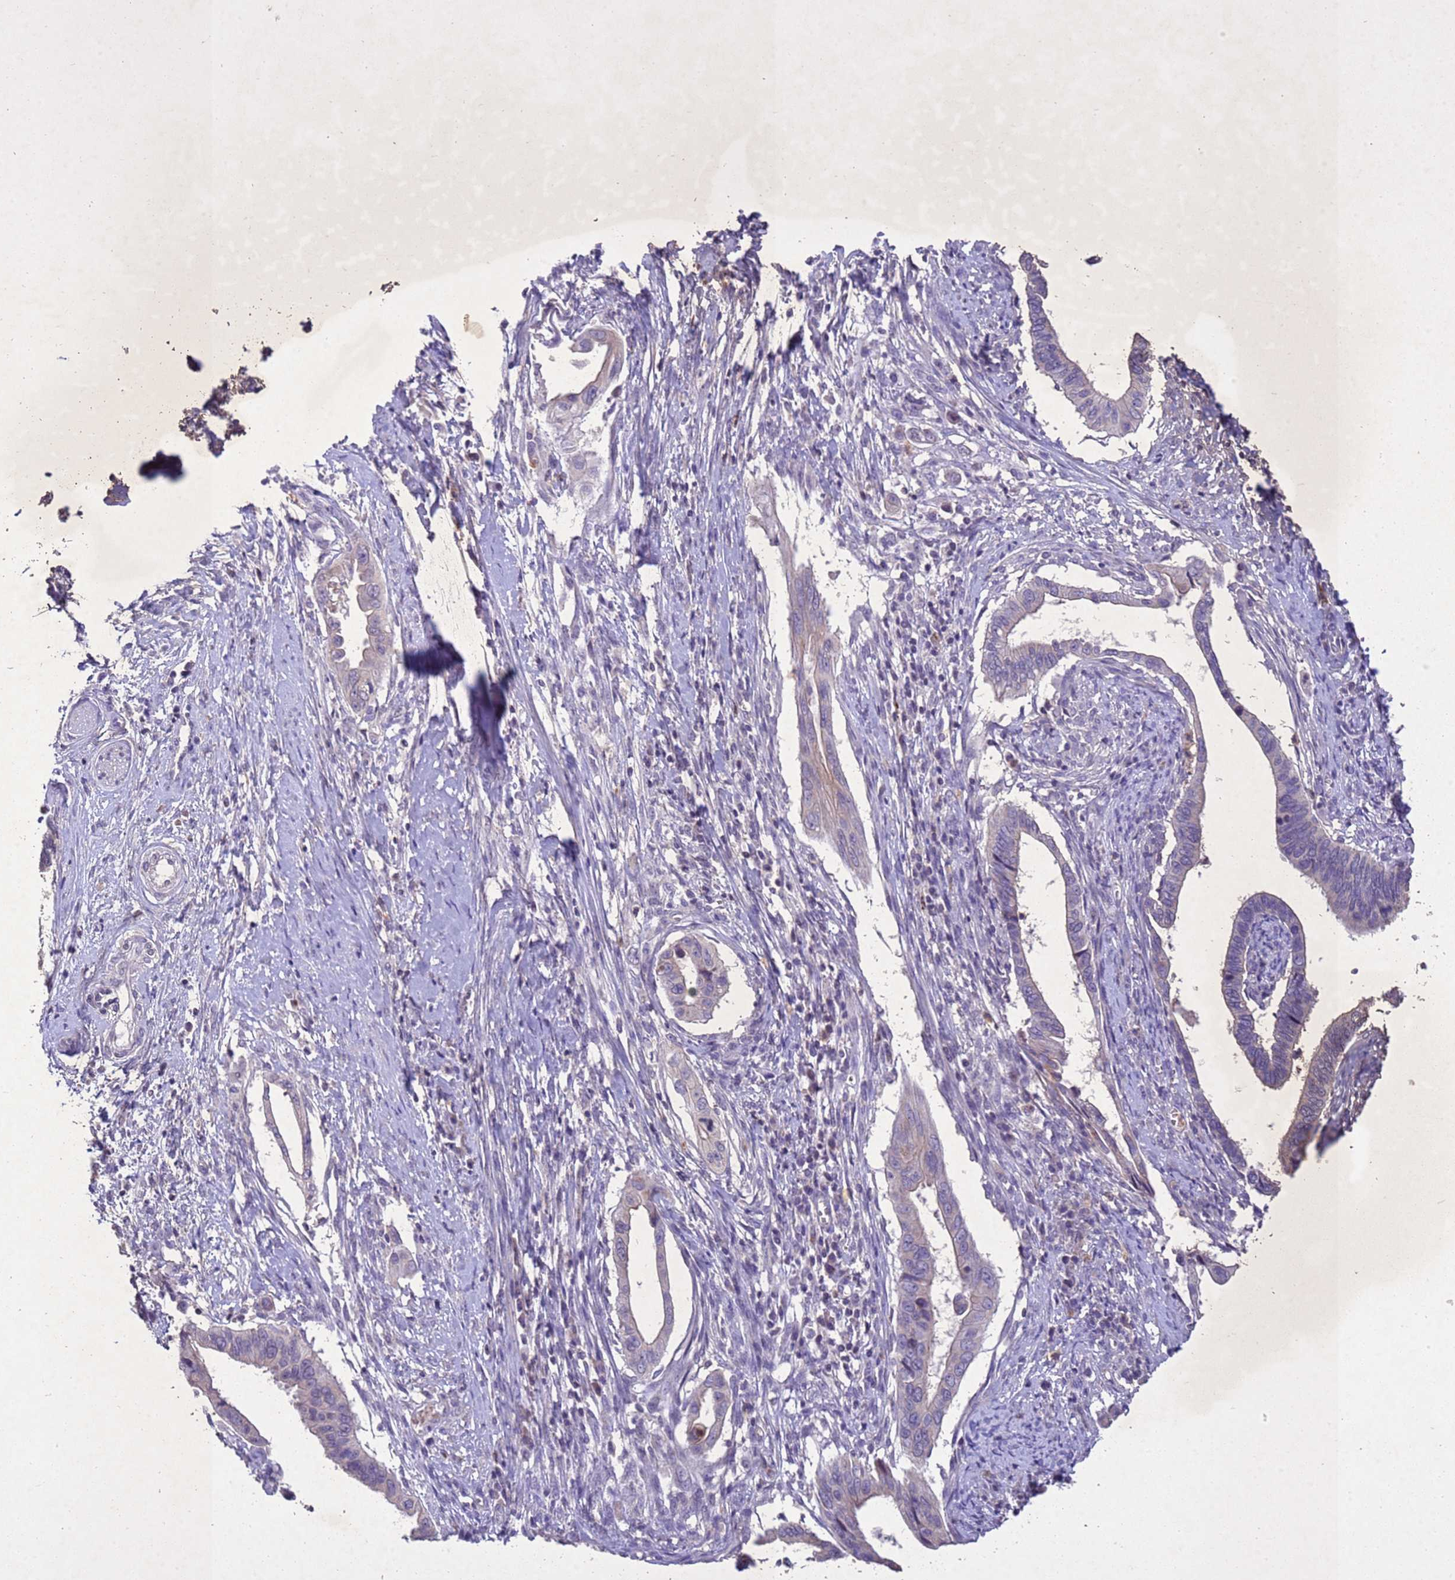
{"staining": {"intensity": "negative", "quantity": "none", "location": "none"}, "tissue": "cervical cancer", "cell_type": "Tumor cells", "image_type": "cancer", "snomed": [{"axis": "morphology", "description": "Adenocarcinoma, NOS"}, {"axis": "topography", "description": "Cervix"}], "caption": "Cervical cancer was stained to show a protein in brown. There is no significant positivity in tumor cells.", "gene": "NLRP11", "patient": {"sex": "female", "age": 42}}